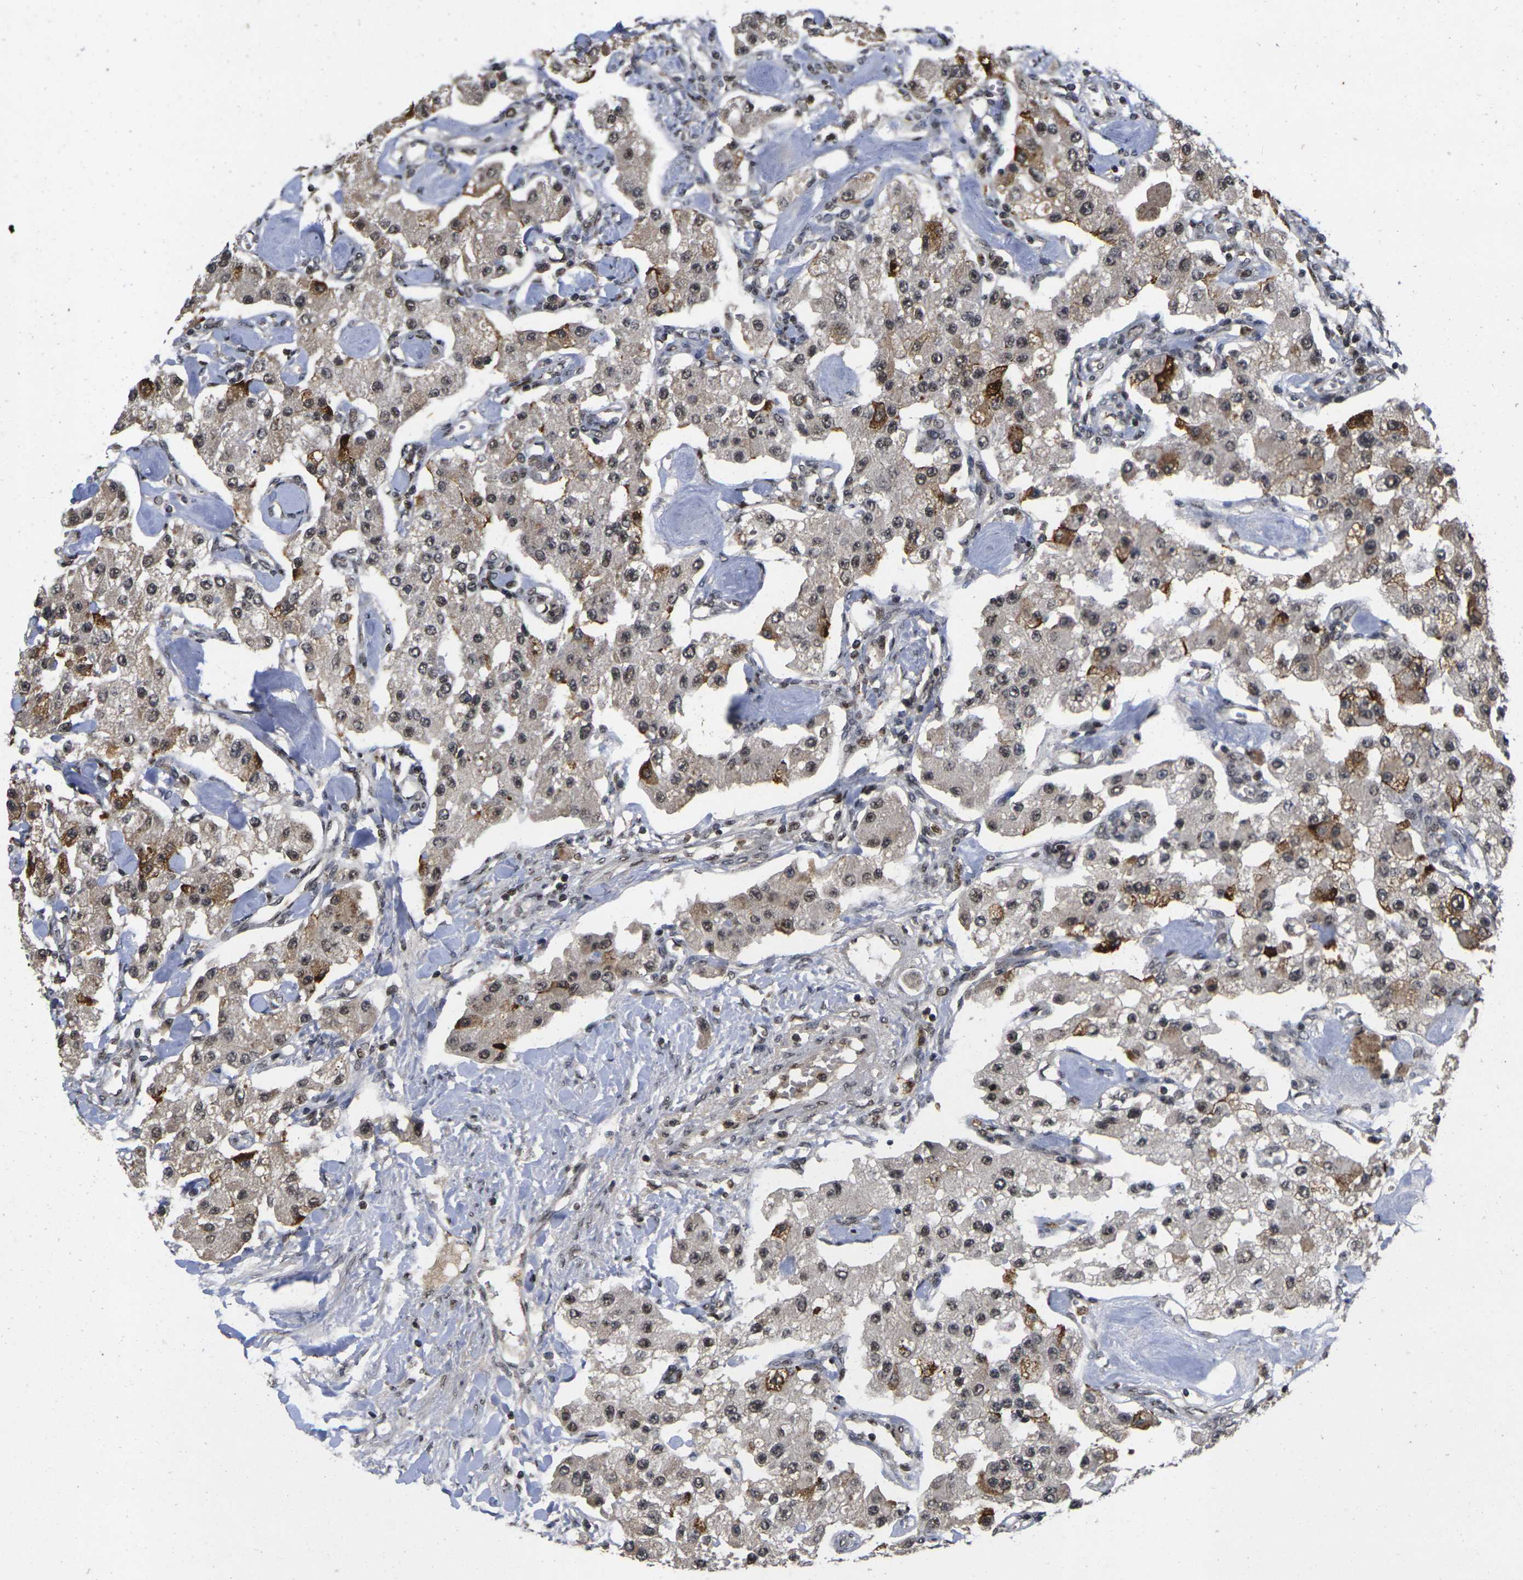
{"staining": {"intensity": "moderate", "quantity": "25%-75%", "location": "nuclear"}, "tissue": "carcinoid", "cell_type": "Tumor cells", "image_type": "cancer", "snomed": [{"axis": "morphology", "description": "Carcinoid, malignant, NOS"}, {"axis": "topography", "description": "Pancreas"}], "caption": "Immunohistochemical staining of carcinoid shows medium levels of moderate nuclear positivity in approximately 25%-75% of tumor cells. The protein of interest is shown in brown color, while the nuclei are stained blue.", "gene": "GTF2E1", "patient": {"sex": "male", "age": 41}}